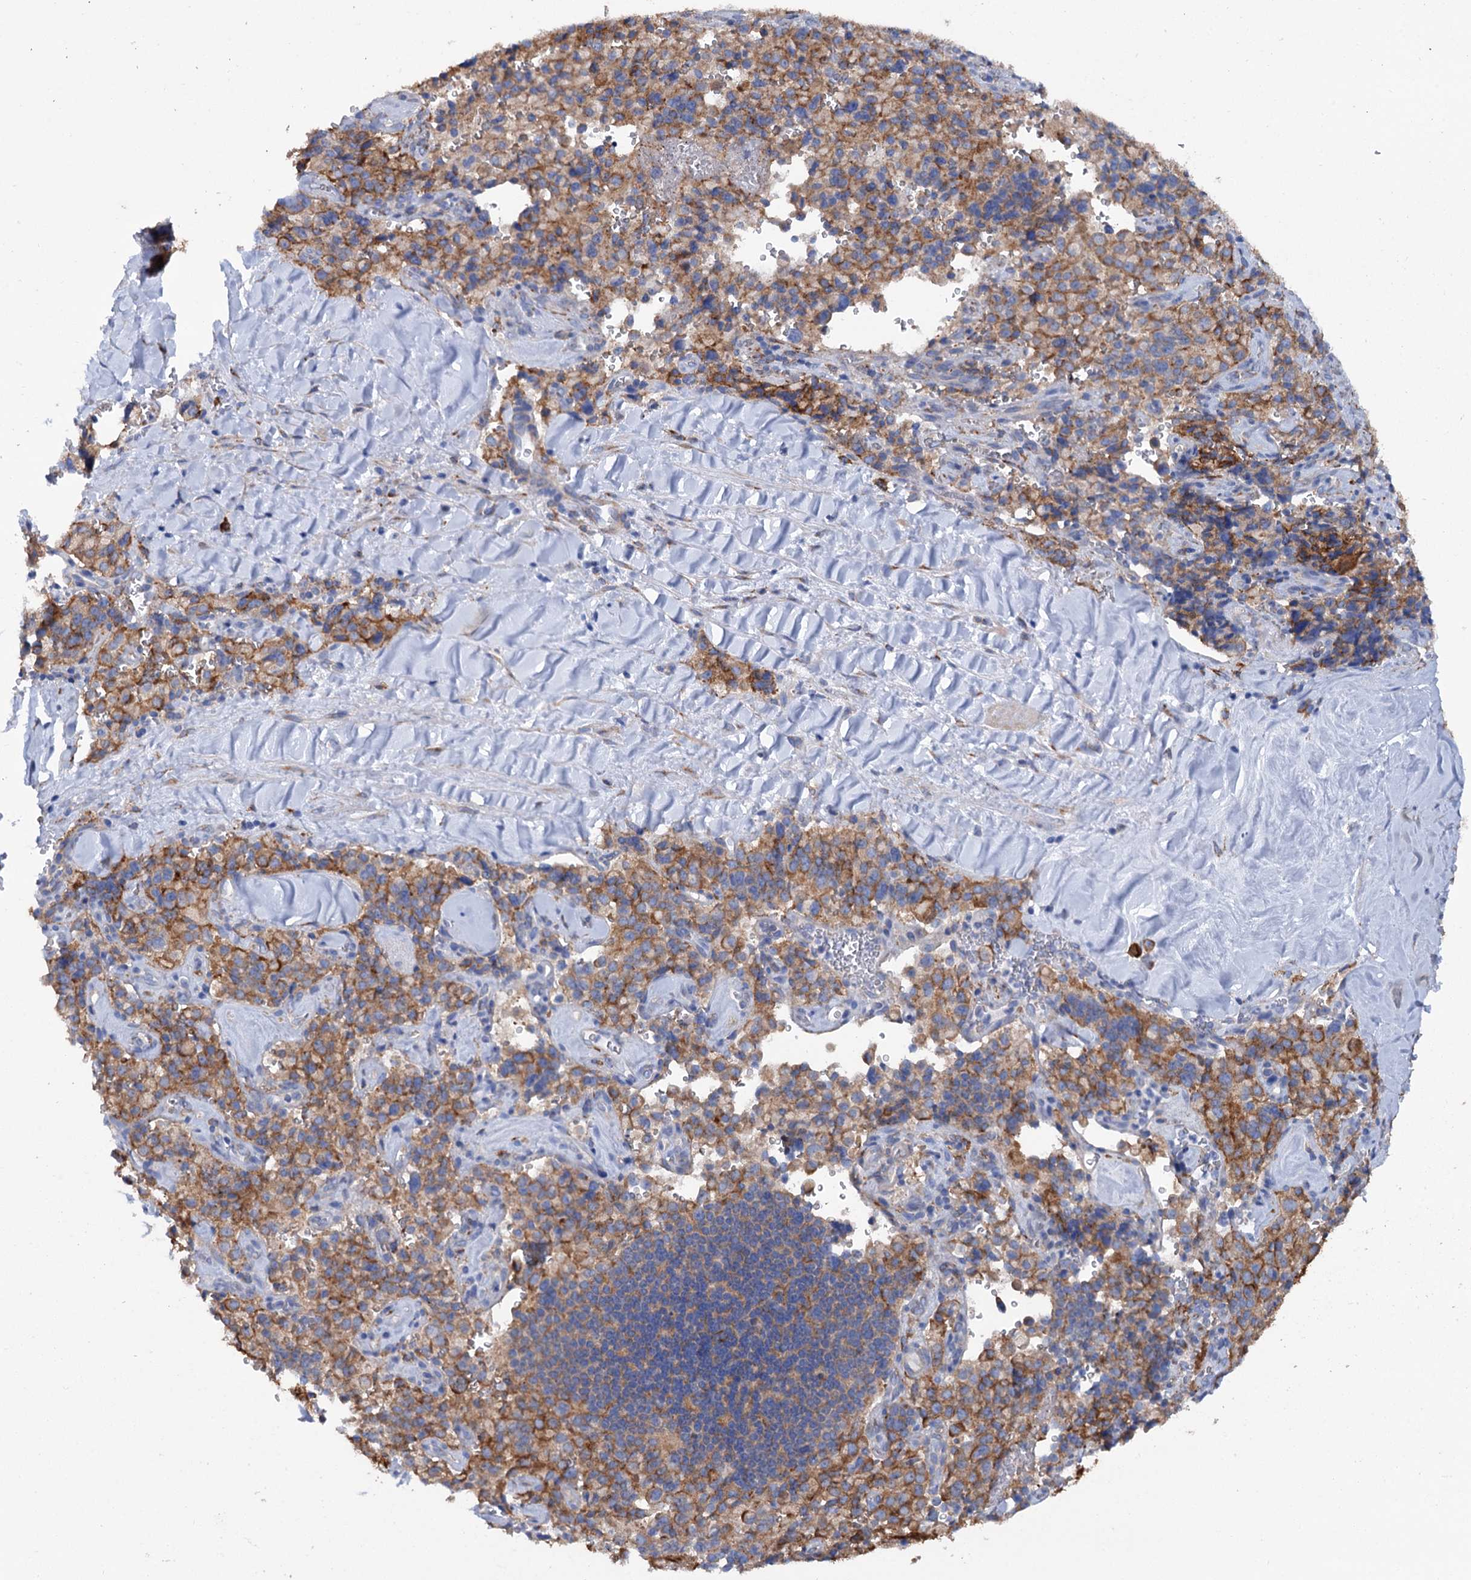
{"staining": {"intensity": "moderate", "quantity": ">75%", "location": "cytoplasmic/membranous"}, "tissue": "pancreatic cancer", "cell_type": "Tumor cells", "image_type": "cancer", "snomed": [{"axis": "morphology", "description": "Adenocarcinoma, NOS"}, {"axis": "topography", "description": "Pancreas"}], "caption": "Protein expression analysis of pancreatic cancer (adenocarcinoma) demonstrates moderate cytoplasmic/membranous positivity in approximately >75% of tumor cells.", "gene": "SHE", "patient": {"sex": "male", "age": 65}}